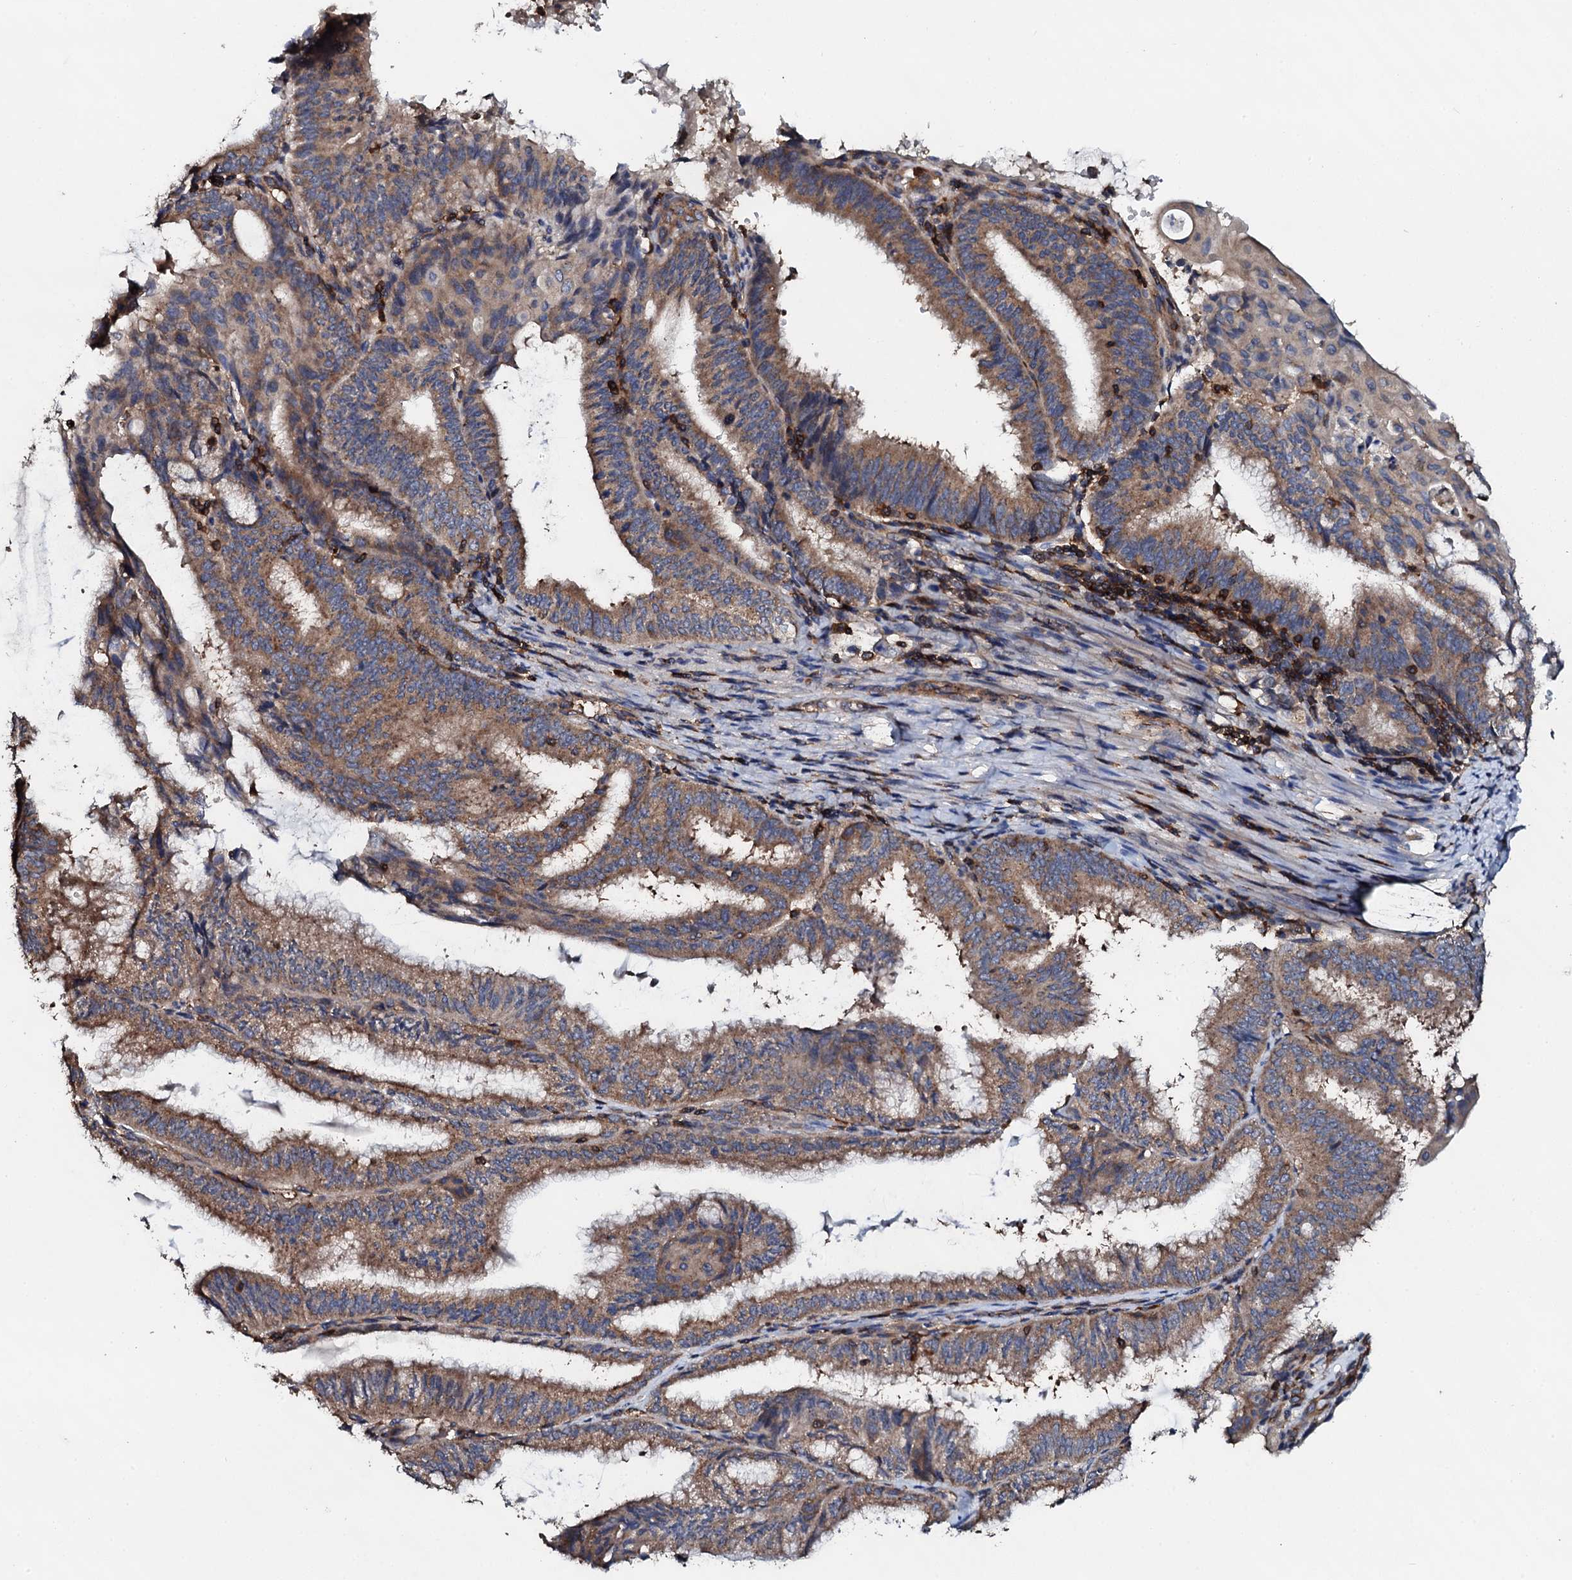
{"staining": {"intensity": "moderate", "quantity": ">75%", "location": "cytoplasmic/membranous"}, "tissue": "endometrial cancer", "cell_type": "Tumor cells", "image_type": "cancer", "snomed": [{"axis": "morphology", "description": "Adenocarcinoma, NOS"}, {"axis": "topography", "description": "Endometrium"}], "caption": "Immunohistochemistry (IHC) micrograph of human endometrial cancer stained for a protein (brown), which displays medium levels of moderate cytoplasmic/membranous staining in approximately >75% of tumor cells.", "gene": "GRK2", "patient": {"sex": "female", "age": 49}}